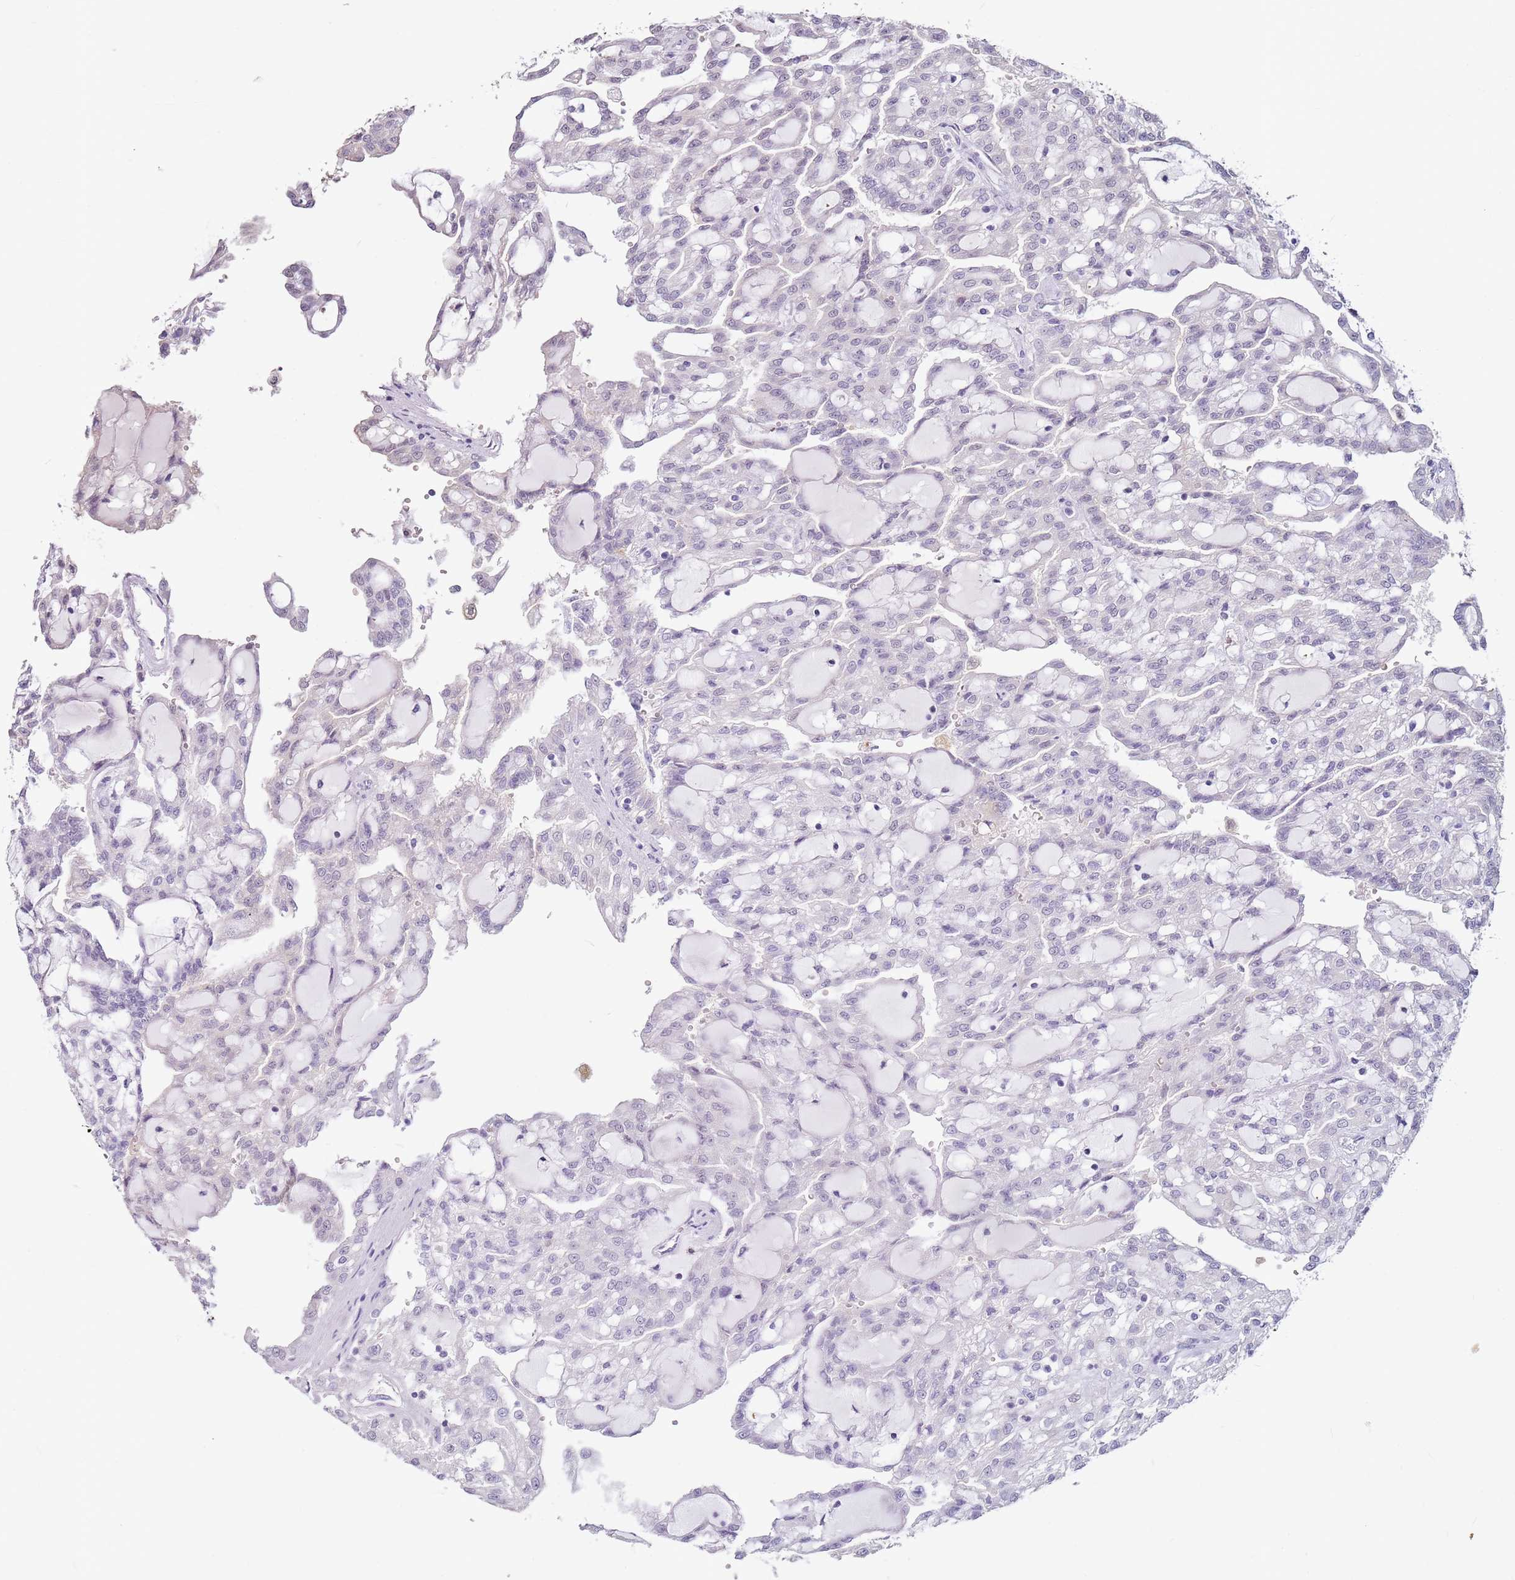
{"staining": {"intensity": "negative", "quantity": "none", "location": "none"}, "tissue": "renal cancer", "cell_type": "Tumor cells", "image_type": "cancer", "snomed": [{"axis": "morphology", "description": "Adenocarcinoma, NOS"}, {"axis": "topography", "description": "Kidney"}], "caption": "Human renal cancer (adenocarcinoma) stained for a protein using IHC exhibits no staining in tumor cells.", "gene": "MDH1", "patient": {"sex": "male", "age": 63}}